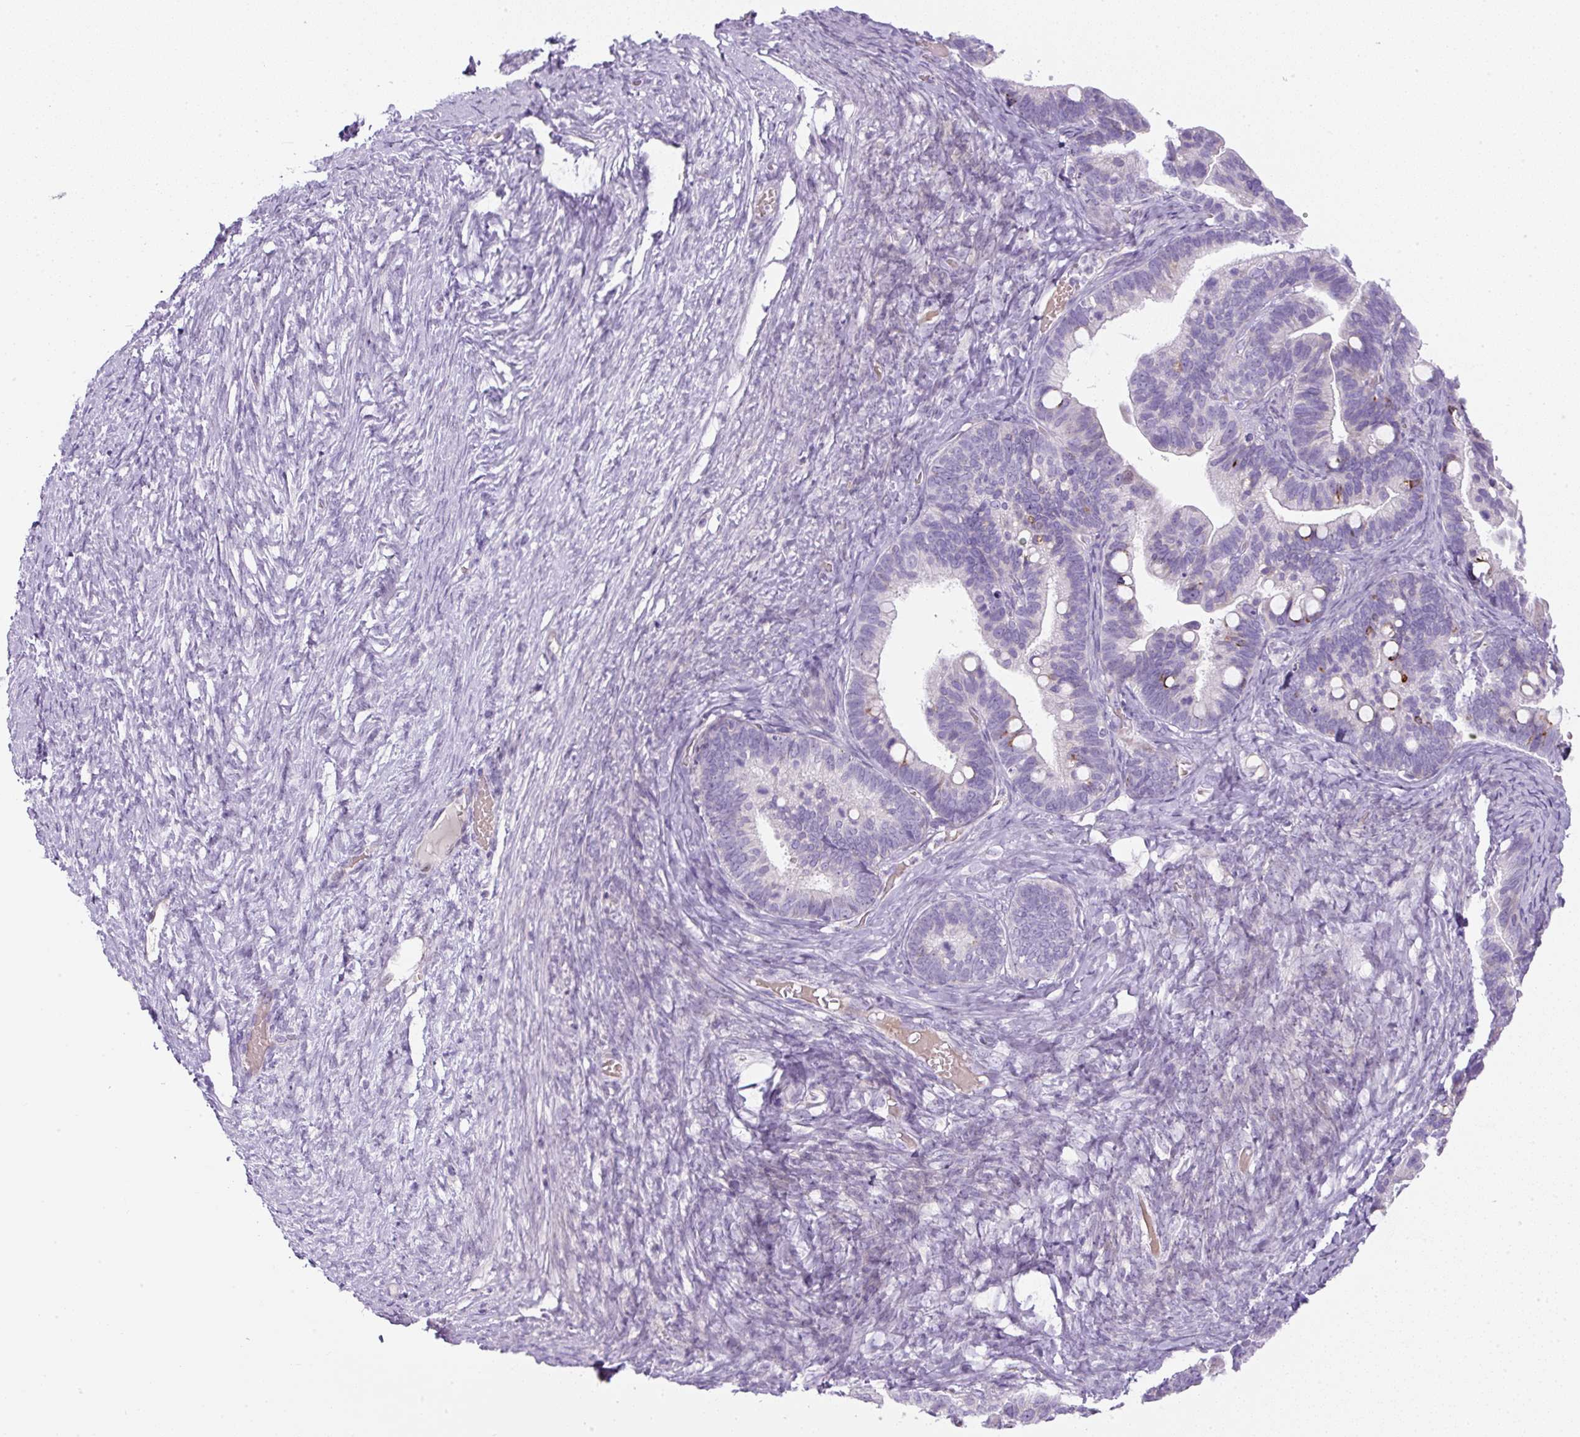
{"staining": {"intensity": "negative", "quantity": "none", "location": "none"}, "tissue": "ovarian cancer", "cell_type": "Tumor cells", "image_type": "cancer", "snomed": [{"axis": "morphology", "description": "Cystadenocarcinoma, serous, NOS"}, {"axis": "topography", "description": "Ovary"}], "caption": "This is an immunohistochemistry (IHC) micrograph of human ovarian cancer. There is no staining in tumor cells.", "gene": "FGFBP3", "patient": {"sex": "female", "age": 56}}